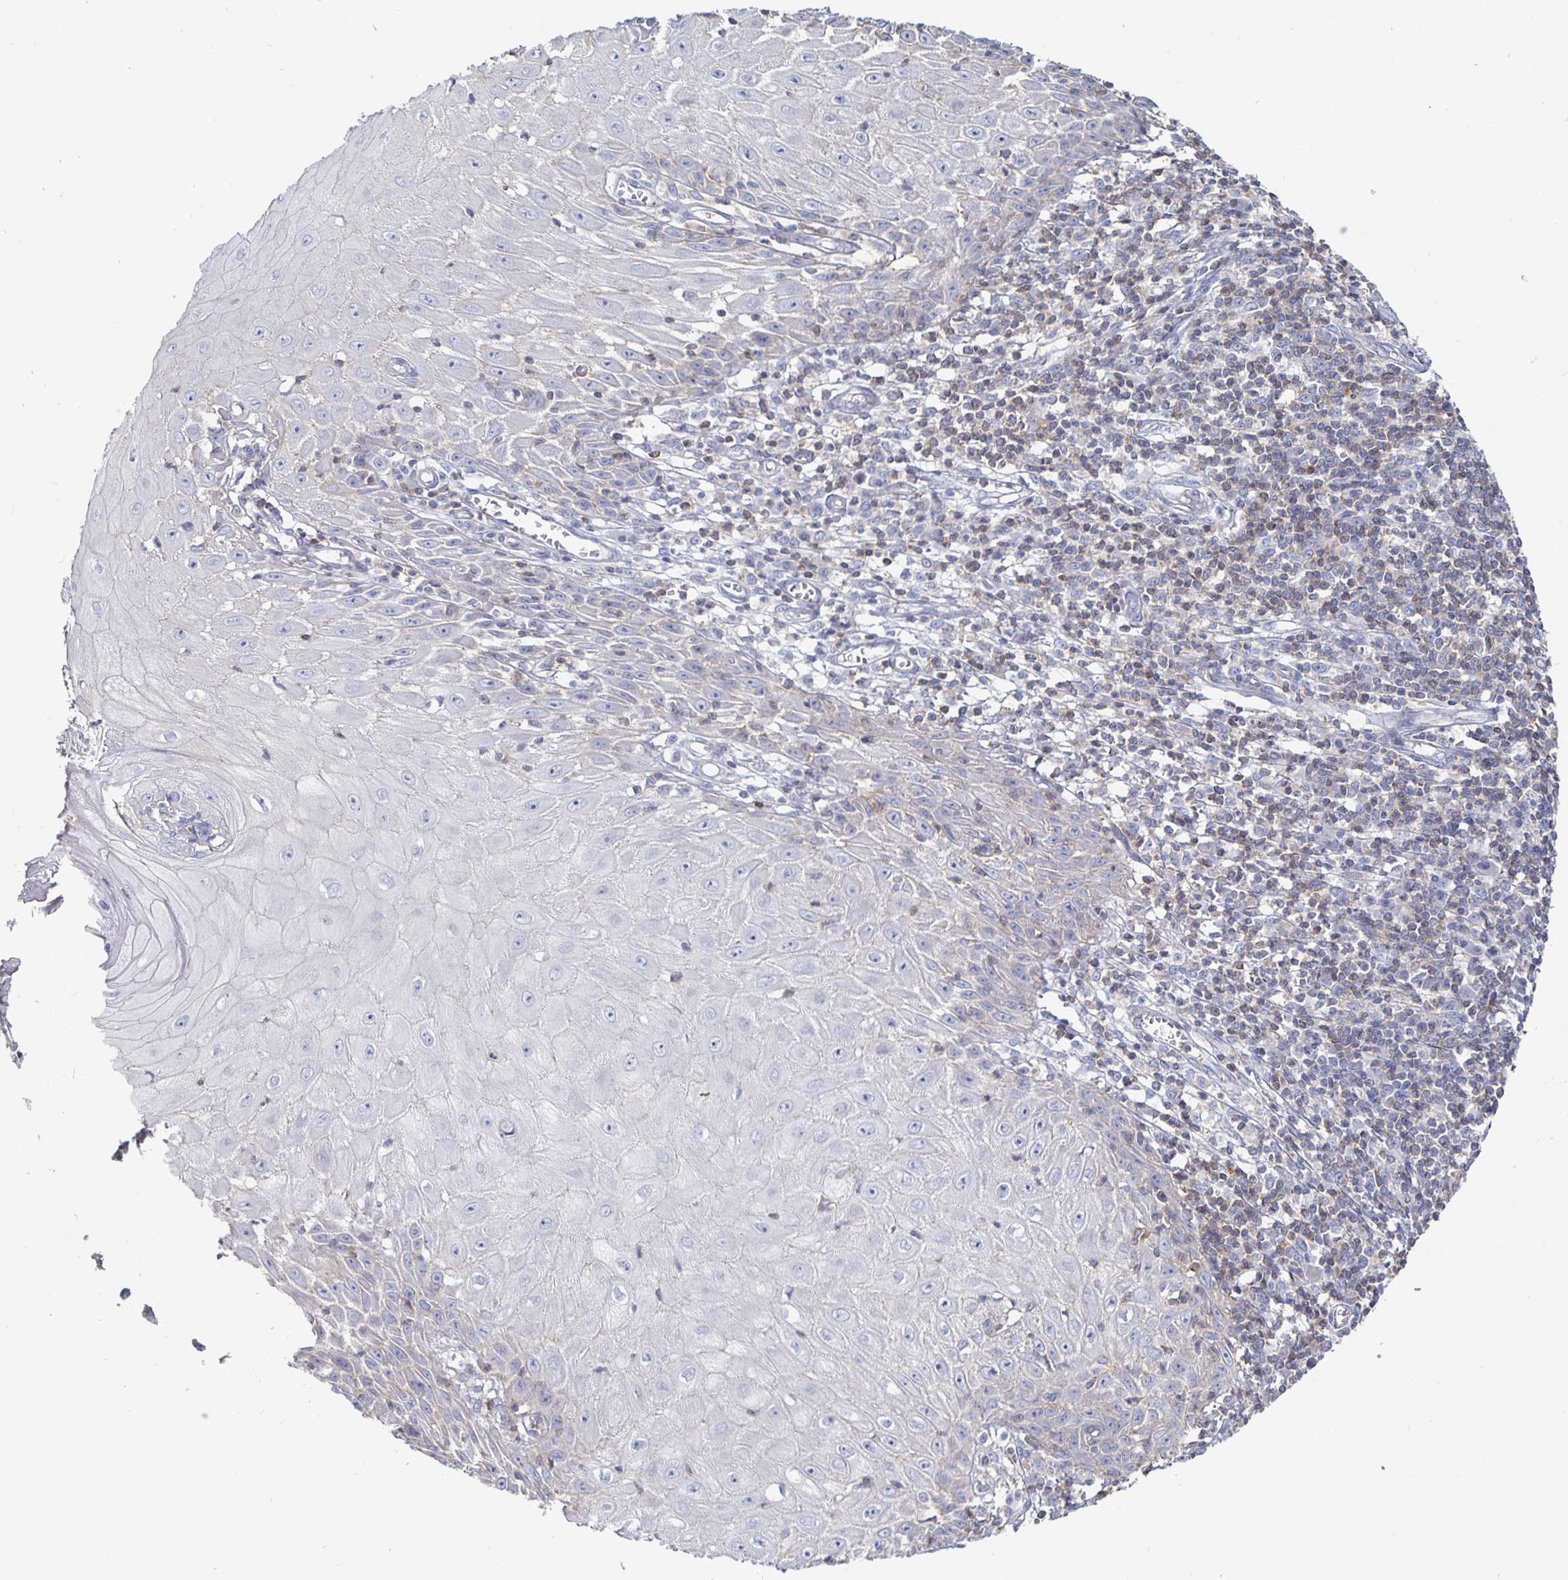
{"staining": {"intensity": "negative", "quantity": "none", "location": "none"}, "tissue": "skin cancer", "cell_type": "Tumor cells", "image_type": "cancer", "snomed": [{"axis": "morphology", "description": "Squamous cell carcinoma, NOS"}, {"axis": "topography", "description": "Skin"}], "caption": "A high-resolution photomicrograph shows immunohistochemistry staining of squamous cell carcinoma (skin), which shows no significant staining in tumor cells.", "gene": "PIK3CD", "patient": {"sex": "female", "age": 73}}